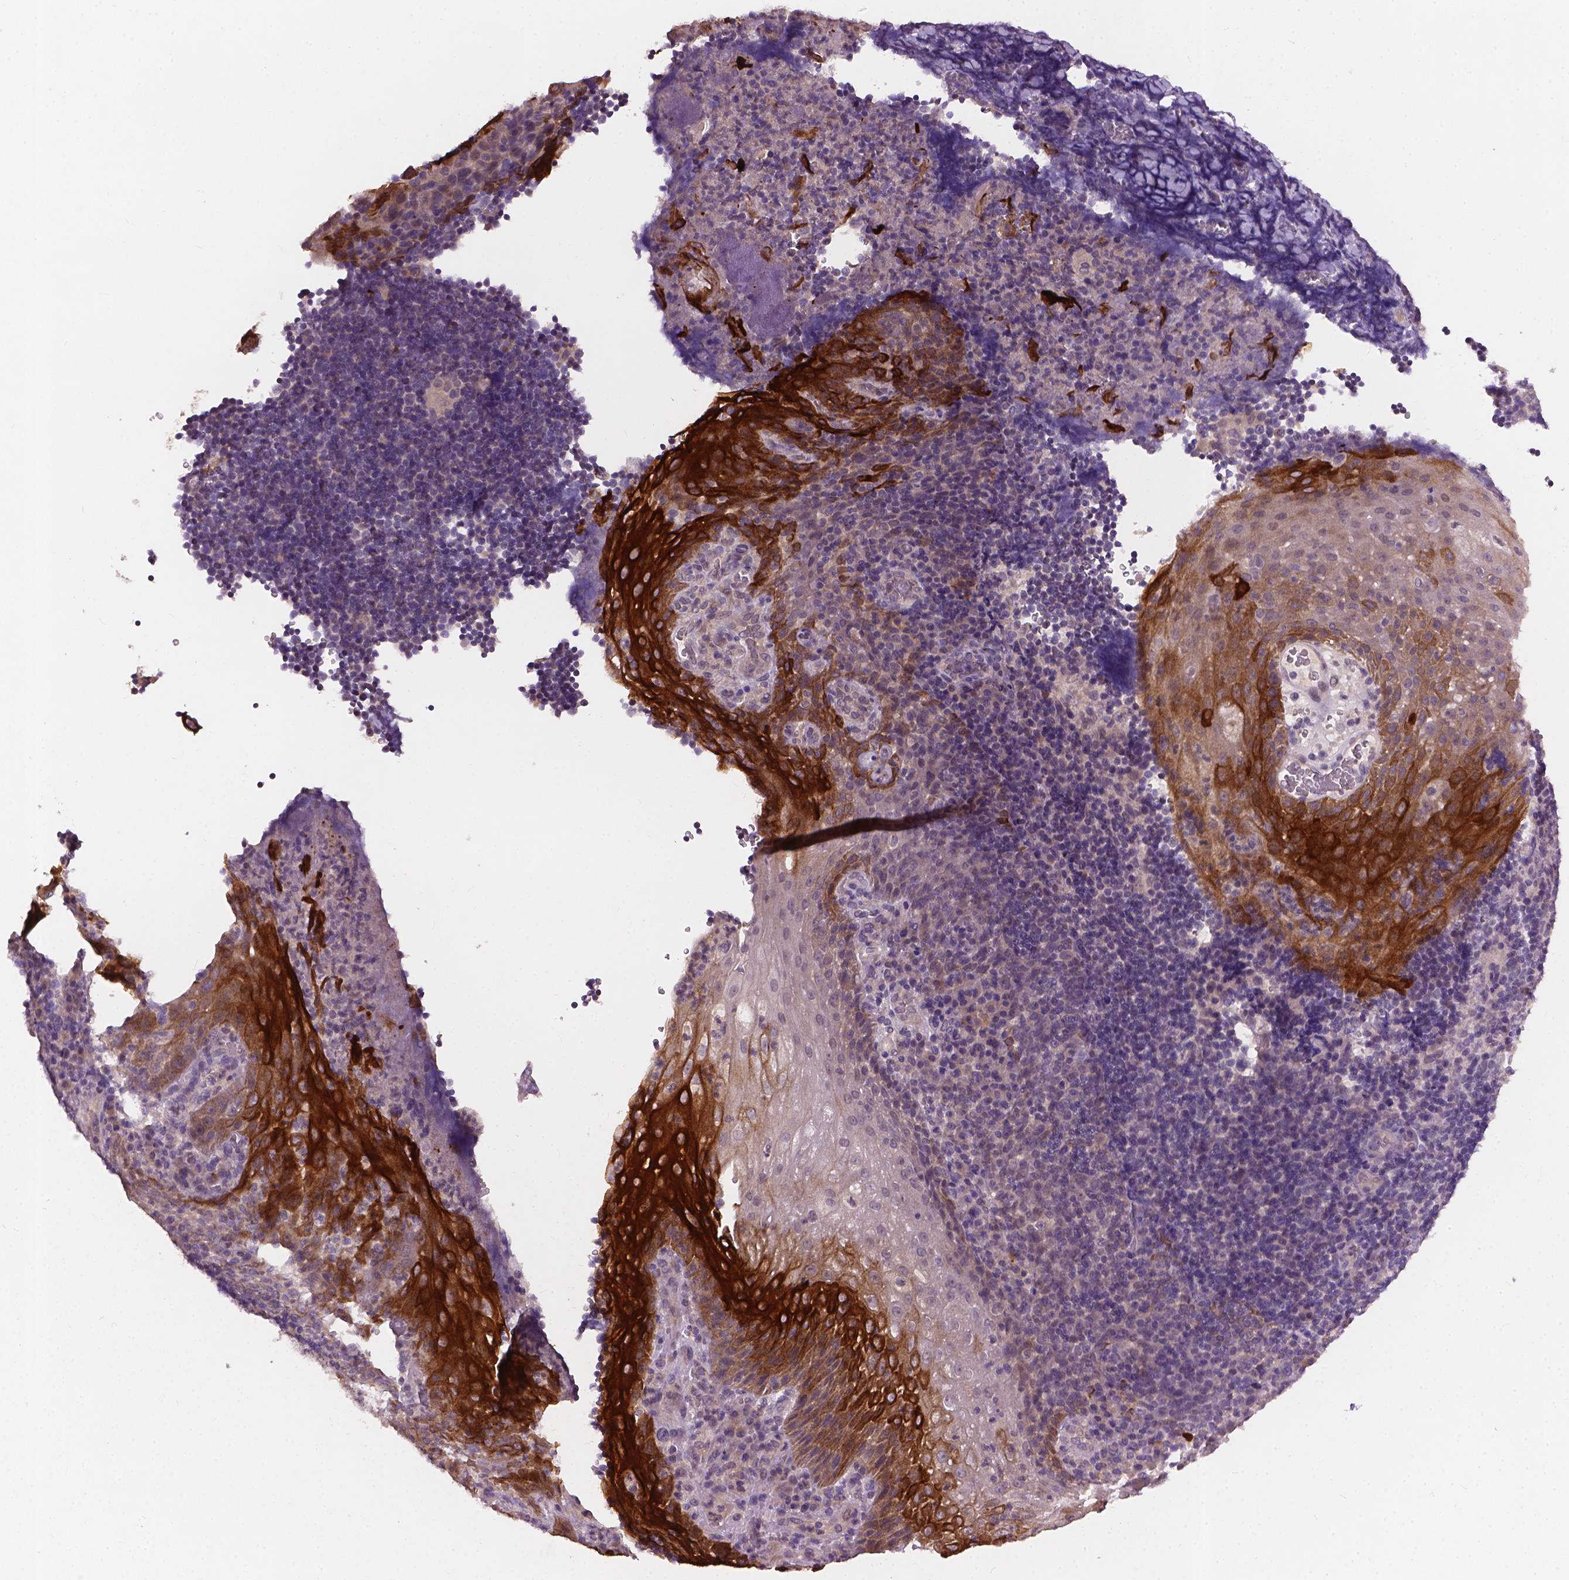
{"staining": {"intensity": "negative", "quantity": "none", "location": "none"}, "tissue": "tonsil", "cell_type": "Germinal center cells", "image_type": "normal", "snomed": [{"axis": "morphology", "description": "Normal tissue, NOS"}, {"axis": "topography", "description": "Tonsil"}], "caption": "The photomicrograph displays no staining of germinal center cells in benign tonsil. Brightfield microscopy of immunohistochemistry stained with DAB (brown) and hematoxylin (blue), captured at high magnification.", "gene": "KRT17", "patient": {"sex": "male", "age": 17}}